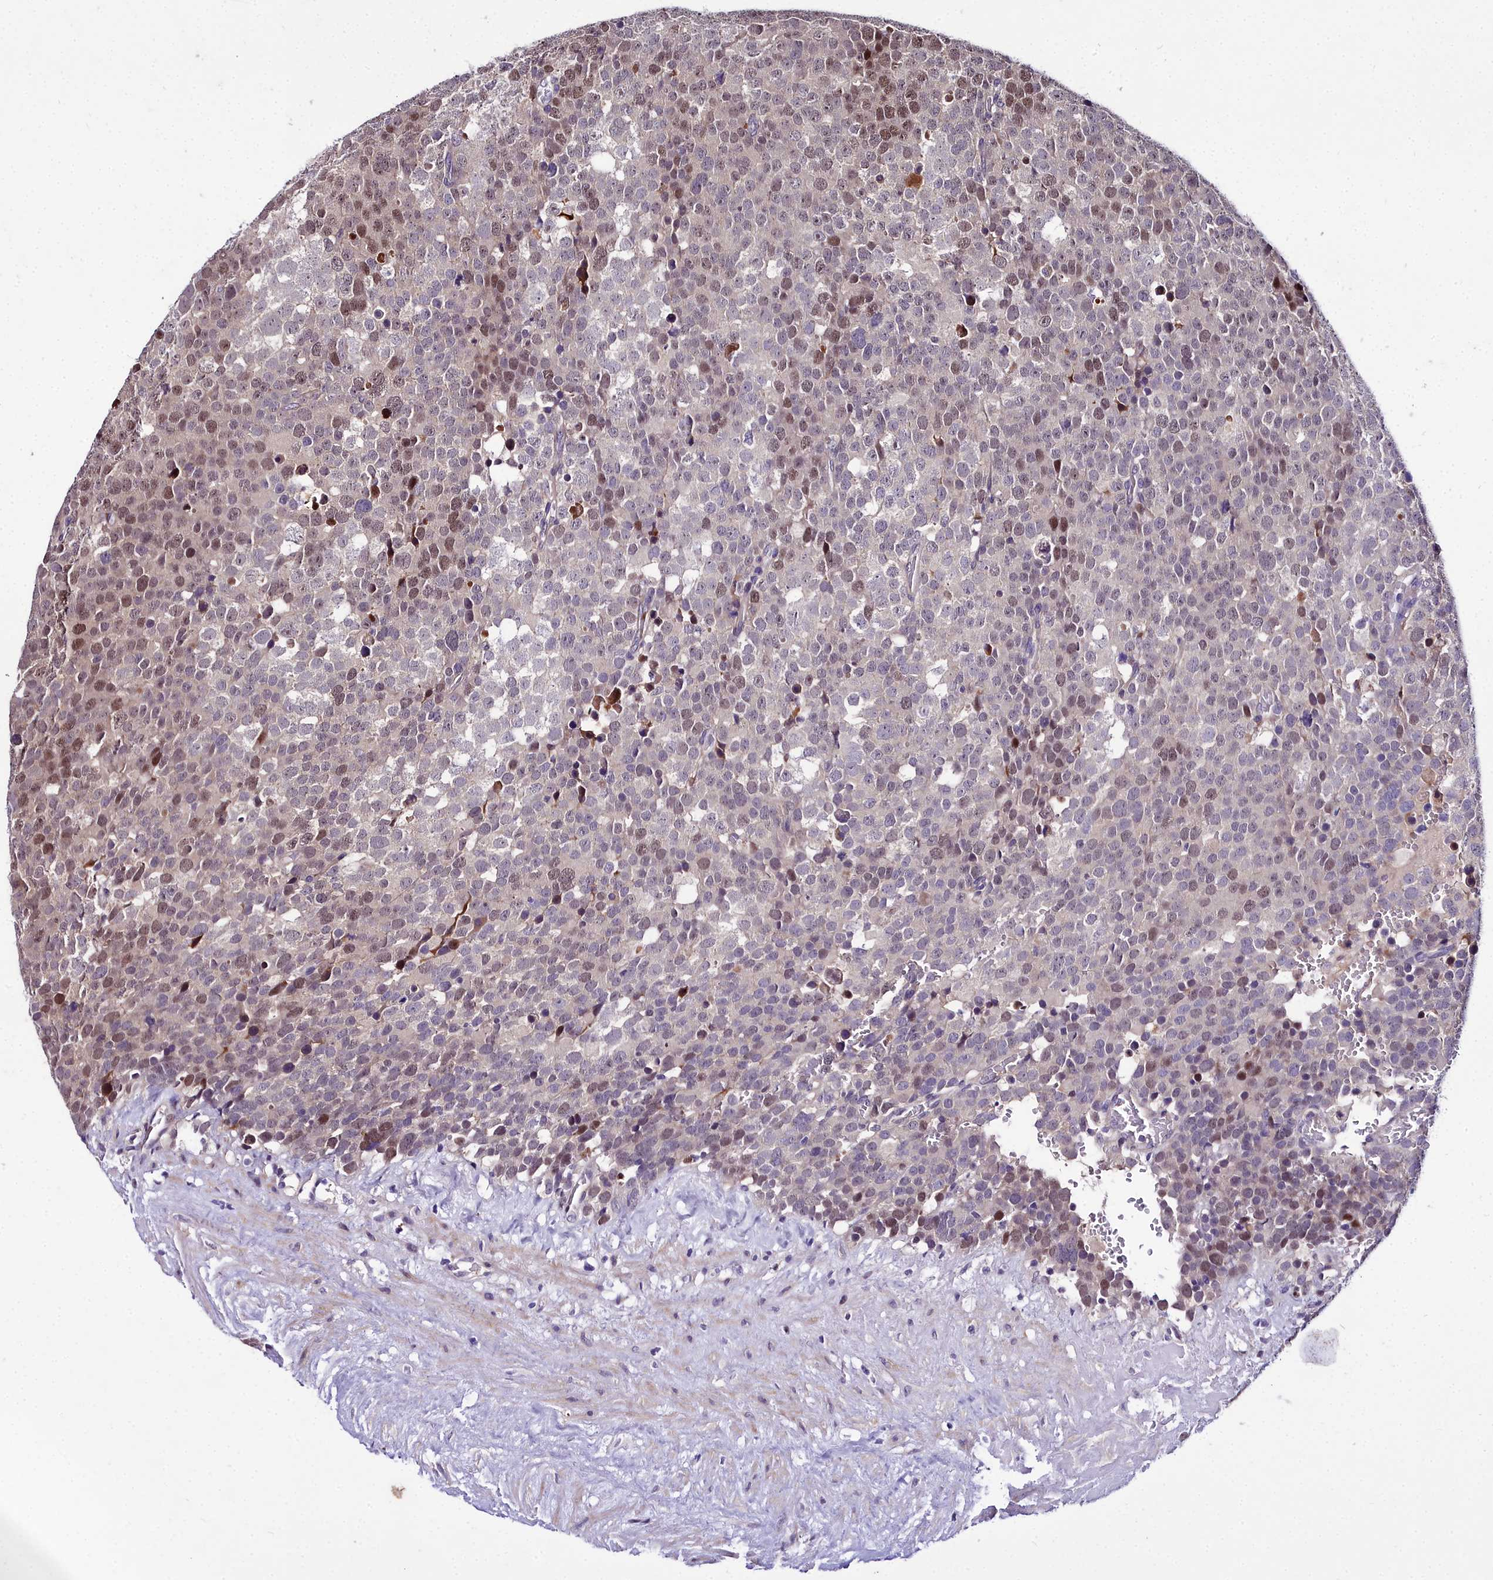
{"staining": {"intensity": "moderate", "quantity": "25%-75%", "location": "nuclear"}, "tissue": "testis cancer", "cell_type": "Tumor cells", "image_type": "cancer", "snomed": [{"axis": "morphology", "description": "Seminoma, NOS"}, {"axis": "topography", "description": "Testis"}], "caption": "A brown stain shows moderate nuclear expression of a protein in seminoma (testis) tumor cells. (DAB IHC, brown staining for protein, blue staining for nuclei).", "gene": "TRIML2", "patient": {"sex": "male", "age": 71}}